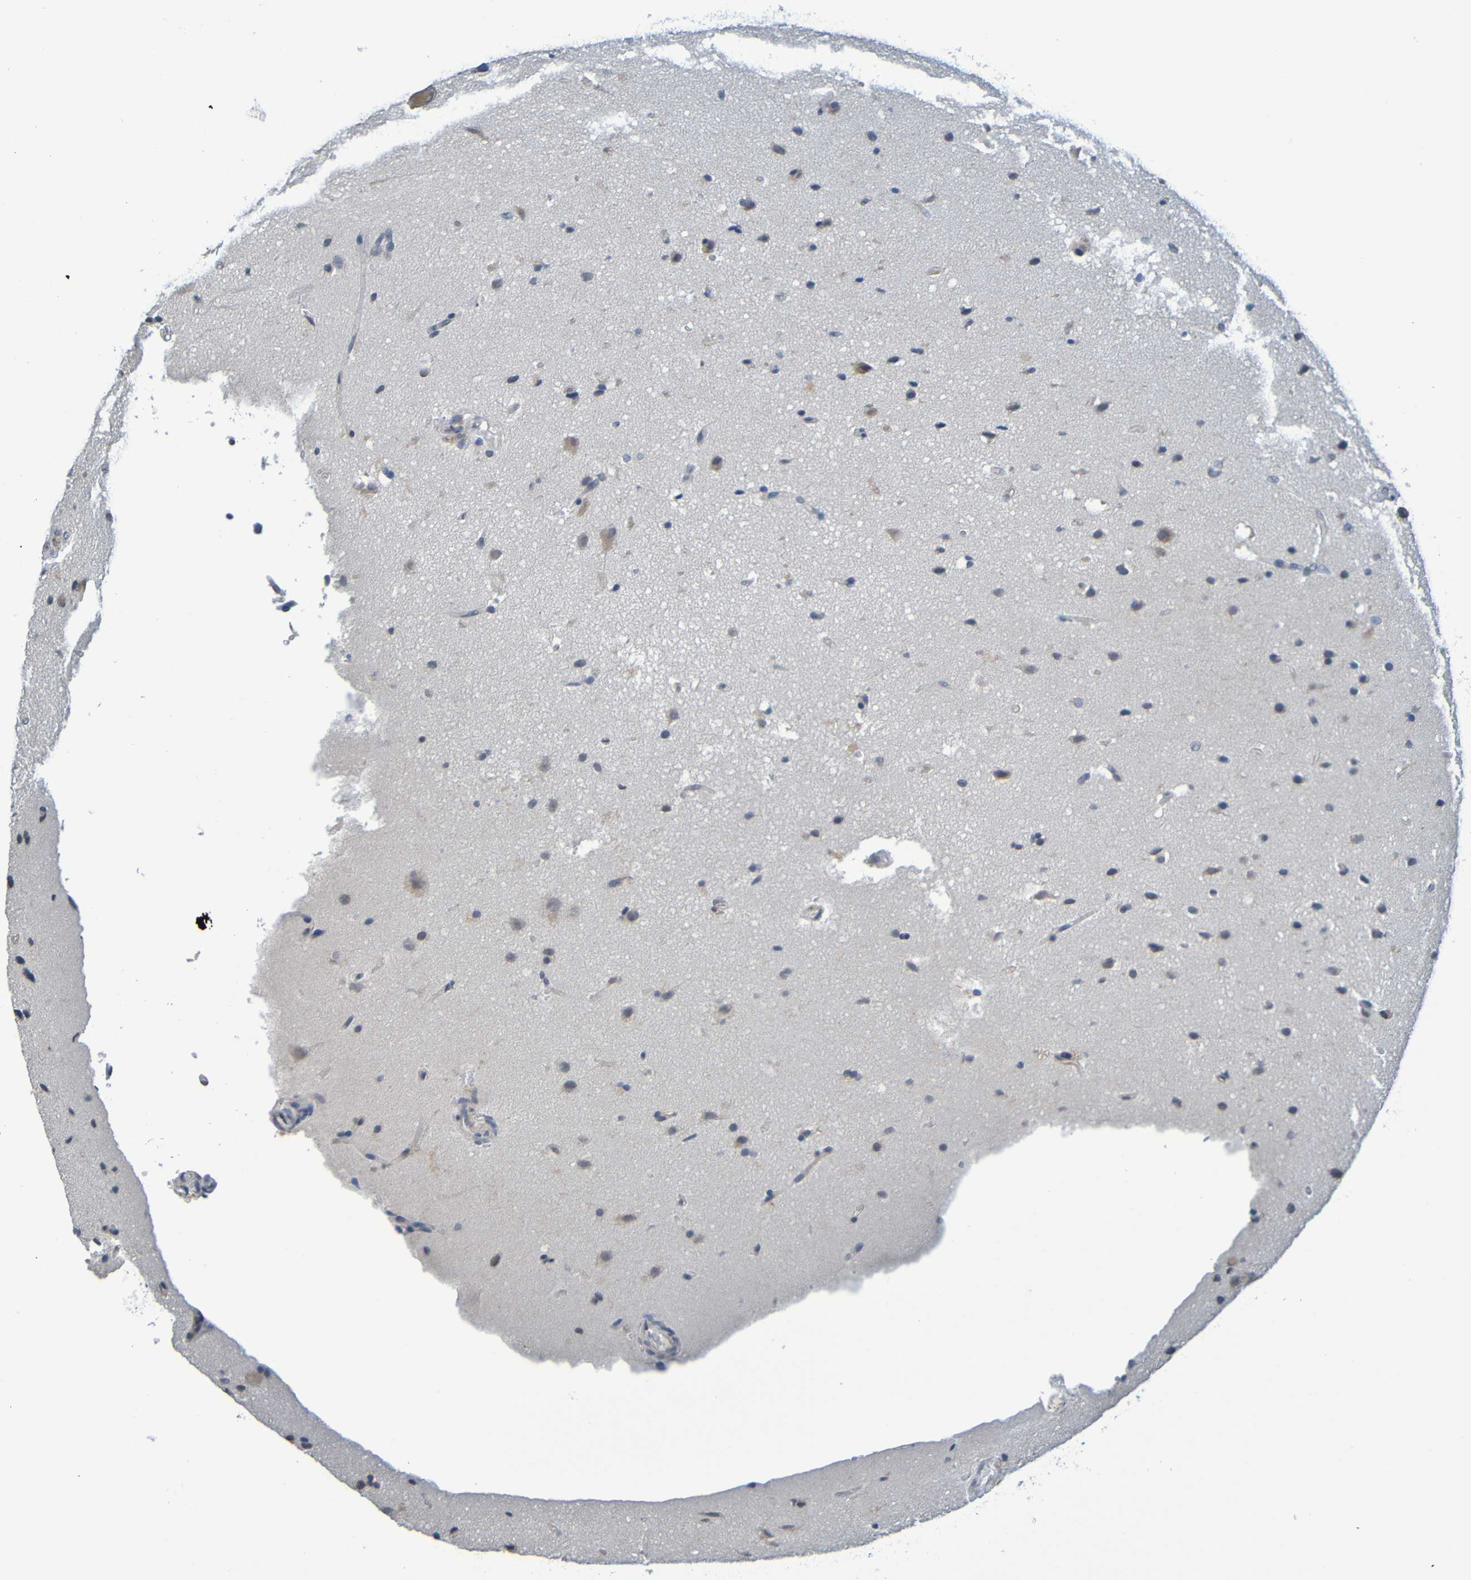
{"staining": {"intensity": "negative", "quantity": "none", "location": "none"}, "tissue": "glioma", "cell_type": "Tumor cells", "image_type": "cancer", "snomed": [{"axis": "morphology", "description": "Glioma, malignant, Low grade"}, {"axis": "topography", "description": "Cerebral cortex"}], "caption": "This is an immunohistochemistry (IHC) photomicrograph of malignant glioma (low-grade). There is no positivity in tumor cells.", "gene": "C3AR1", "patient": {"sex": "female", "age": 47}}